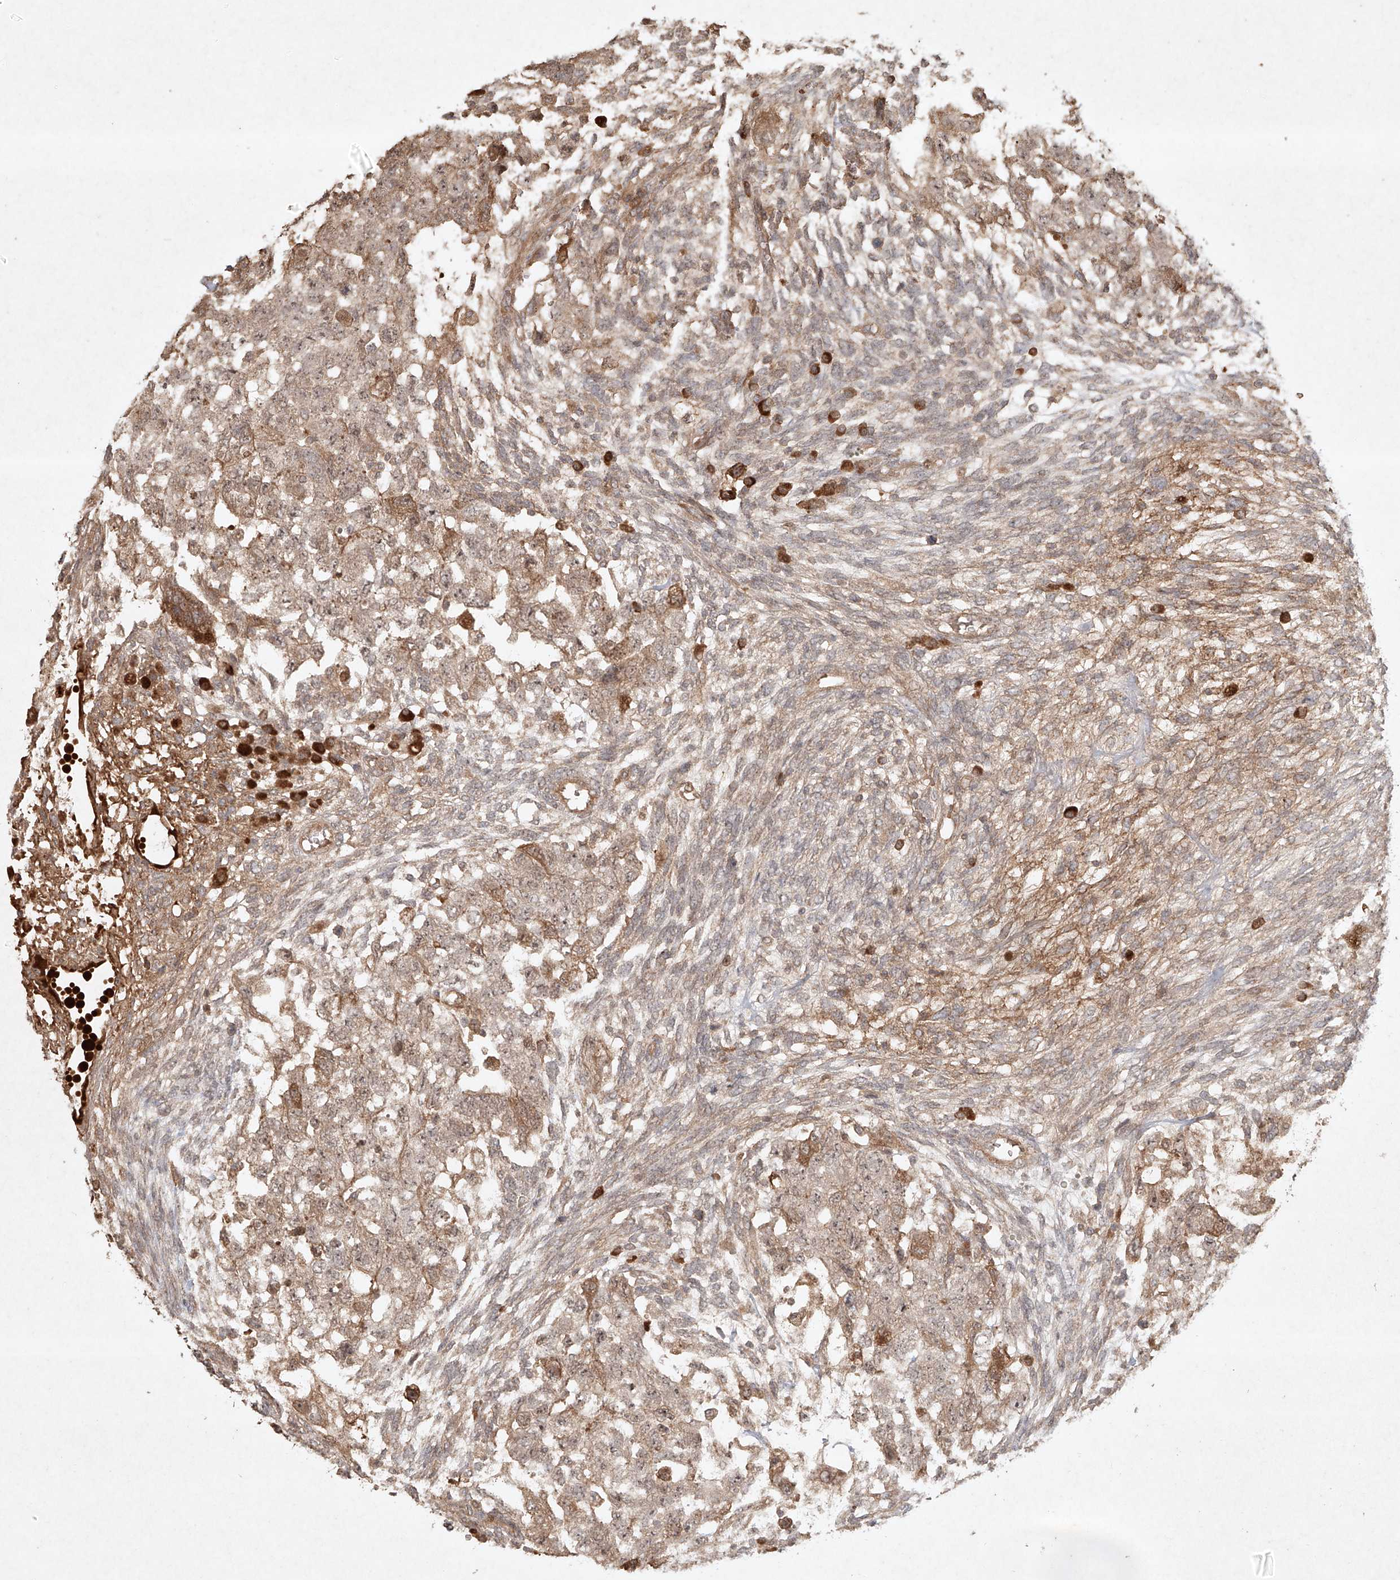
{"staining": {"intensity": "weak", "quantity": ">75%", "location": "cytoplasmic/membranous,nuclear"}, "tissue": "testis cancer", "cell_type": "Tumor cells", "image_type": "cancer", "snomed": [{"axis": "morphology", "description": "Normal tissue, NOS"}, {"axis": "morphology", "description": "Carcinoma, Embryonal, NOS"}, {"axis": "topography", "description": "Testis"}], "caption": "This is an image of immunohistochemistry staining of embryonal carcinoma (testis), which shows weak staining in the cytoplasmic/membranous and nuclear of tumor cells.", "gene": "CYYR1", "patient": {"sex": "male", "age": 36}}